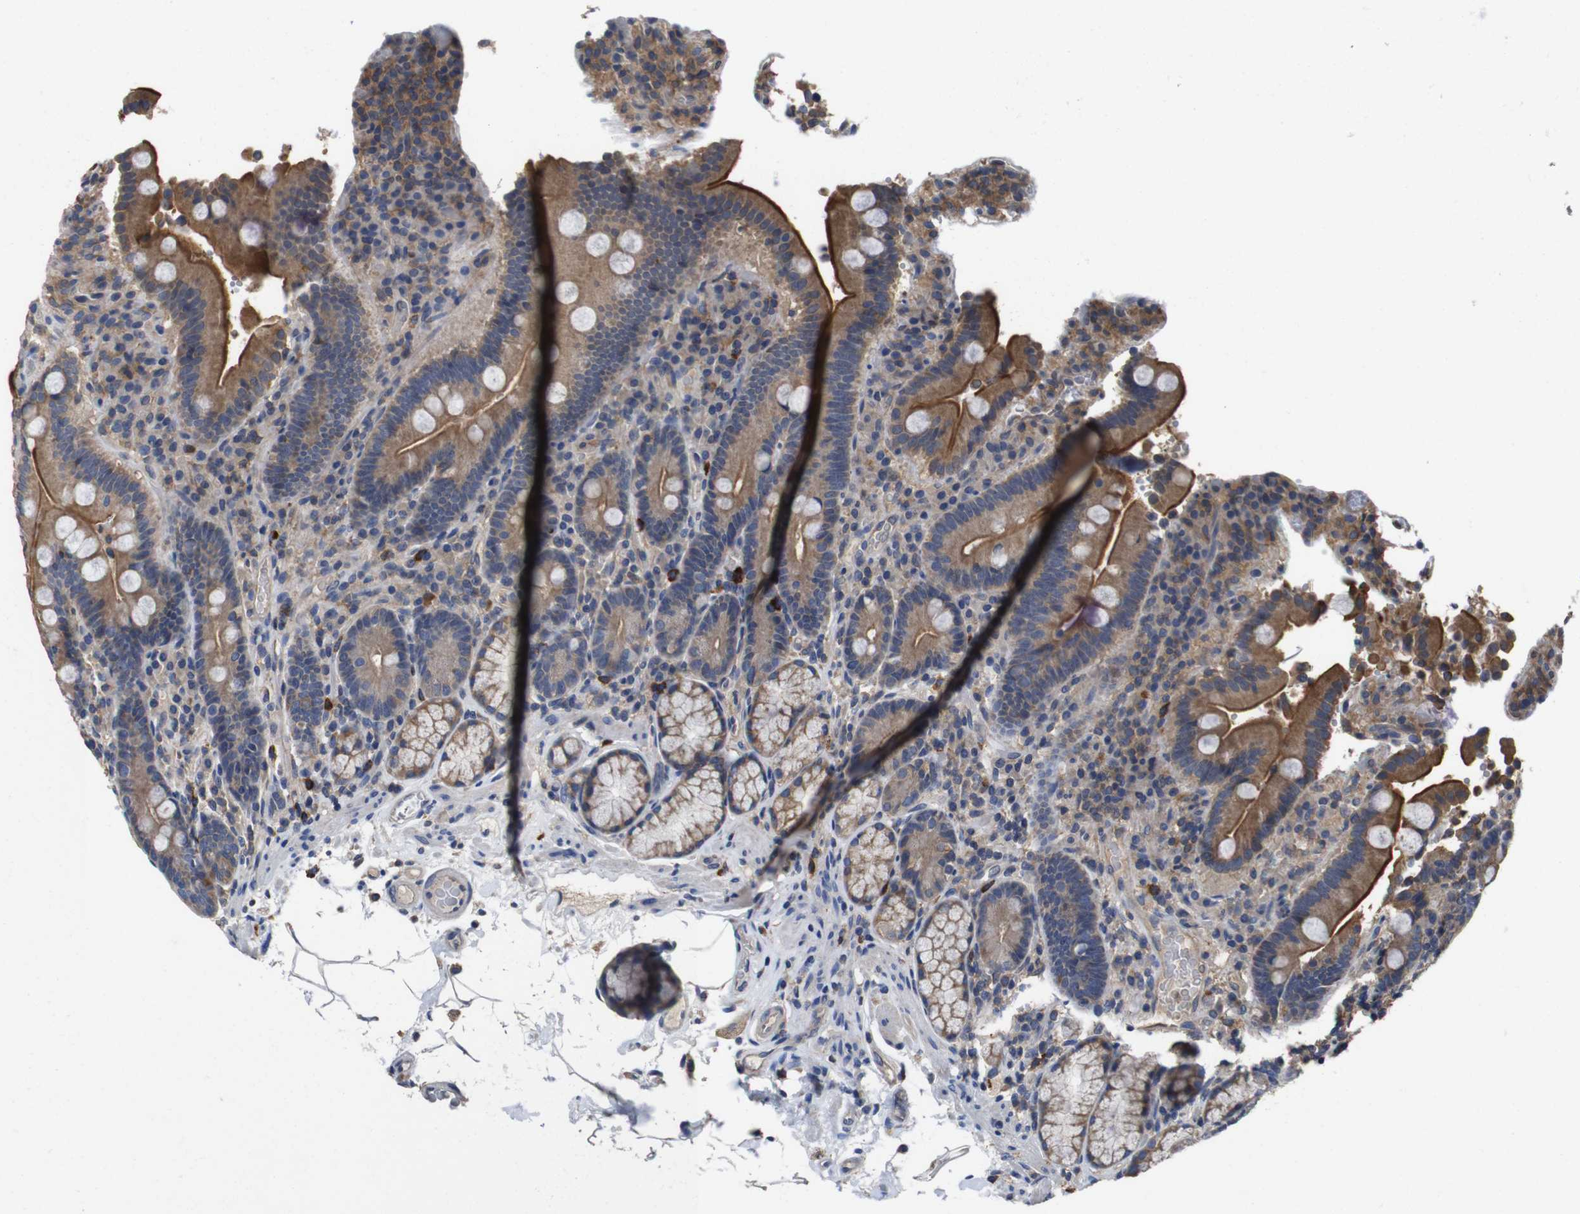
{"staining": {"intensity": "moderate", "quantity": ">75%", "location": "cytoplasmic/membranous"}, "tissue": "duodenum", "cell_type": "Glandular cells", "image_type": "normal", "snomed": [{"axis": "morphology", "description": "Normal tissue, NOS"}, {"axis": "topography", "description": "Small intestine, NOS"}], "caption": "An immunohistochemistry (IHC) micrograph of unremarkable tissue is shown. Protein staining in brown highlights moderate cytoplasmic/membranous positivity in duodenum within glandular cells.", "gene": "GLIPR1", "patient": {"sex": "female", "age": 71}}